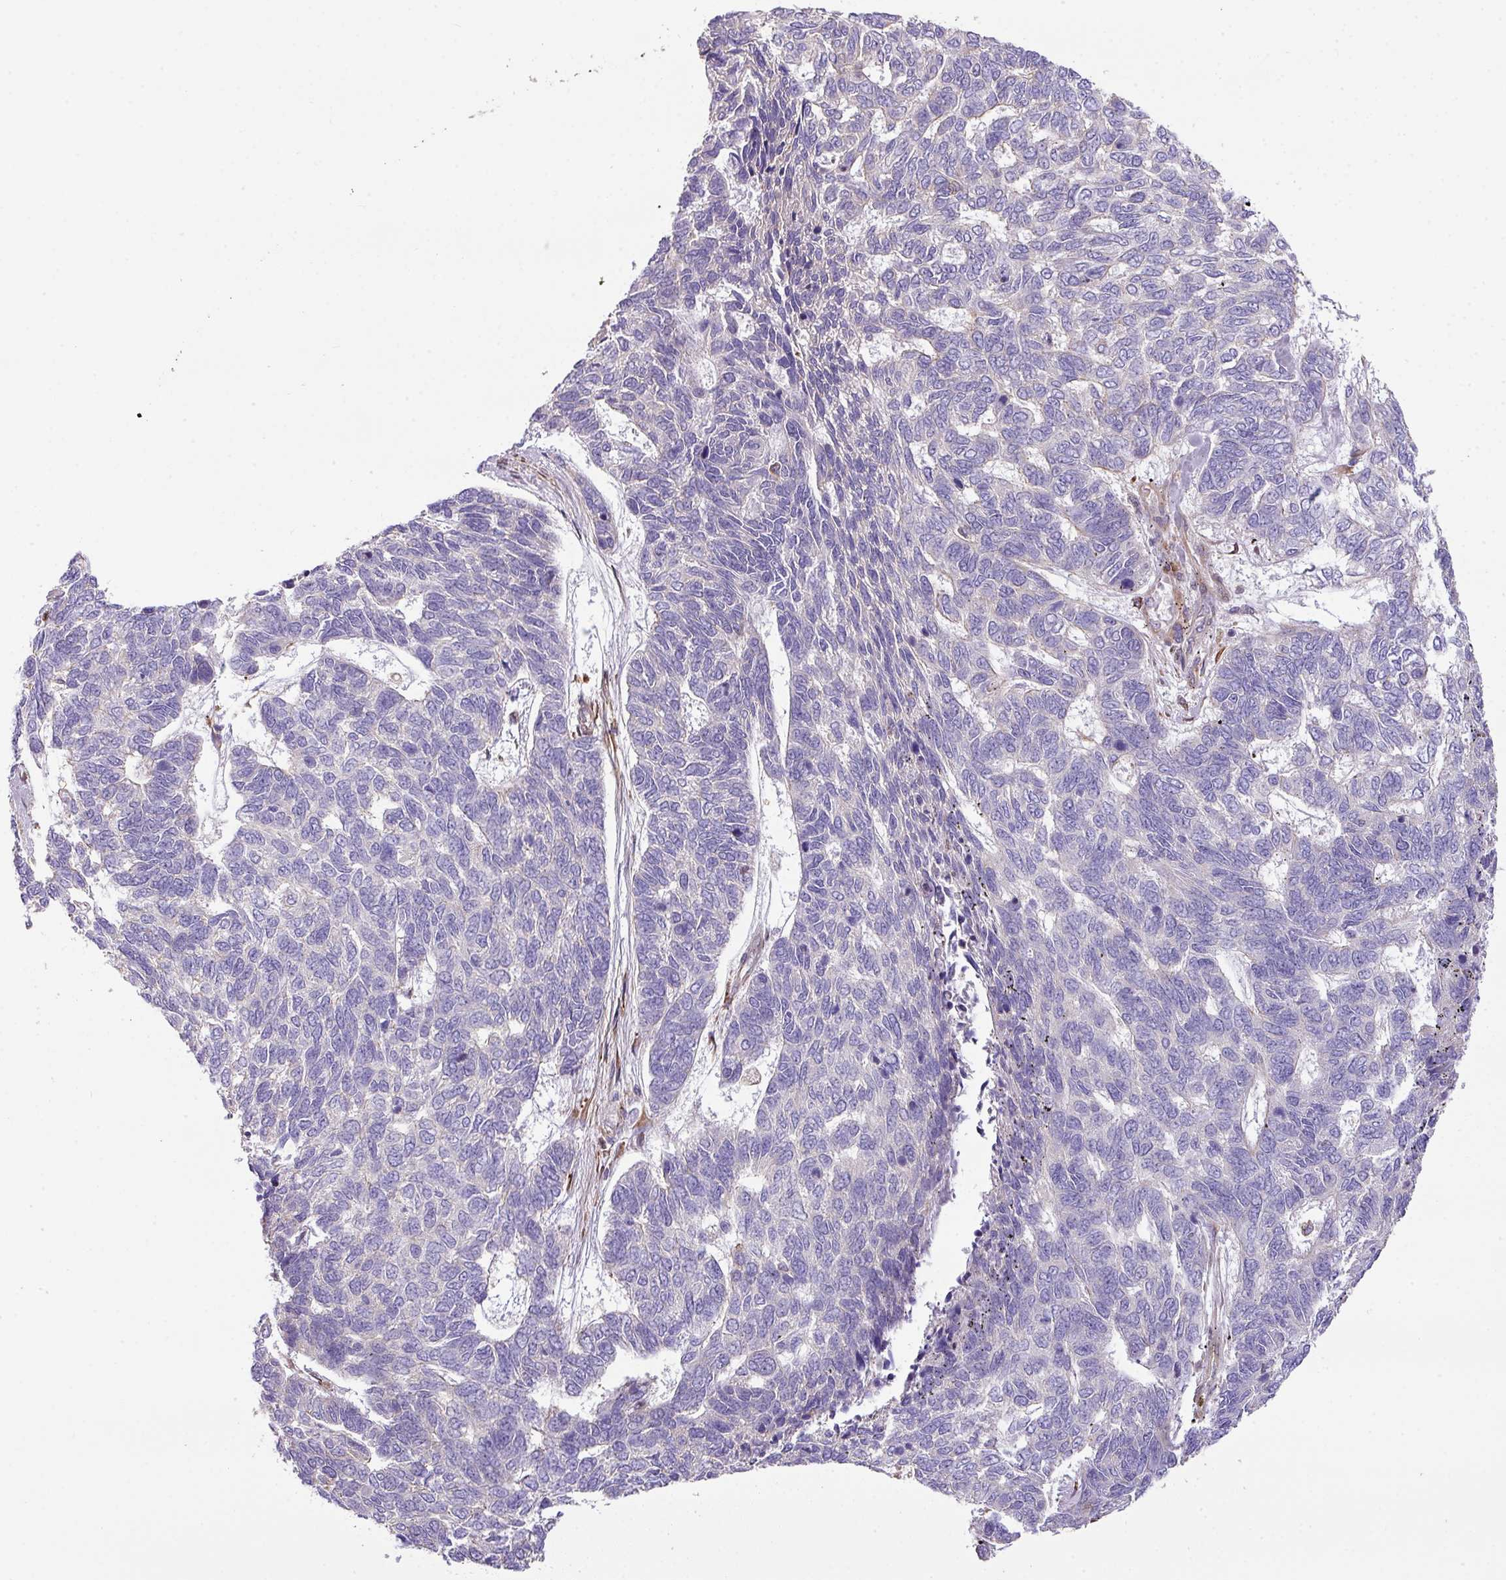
{"staining": {"intensity": "negative", "quantity": "none", "location": "none"}, "tissue": "skin cancer", "cell_type": "Tumor cells", "image_type": "cancer", "snomed": [{"axis": "morphology", "description": "Basal cell carcinoma"}, {"axis": "topography", "description": "Skin"}], "caption": "IHC histopathology image of neoplastic tissue: human basal cell carcinoma (skin) stained with DAB displays no significant protein staining in tumor cells.", "gene": "LRRC41", "patient": {"sex": "female", "age": 65}}